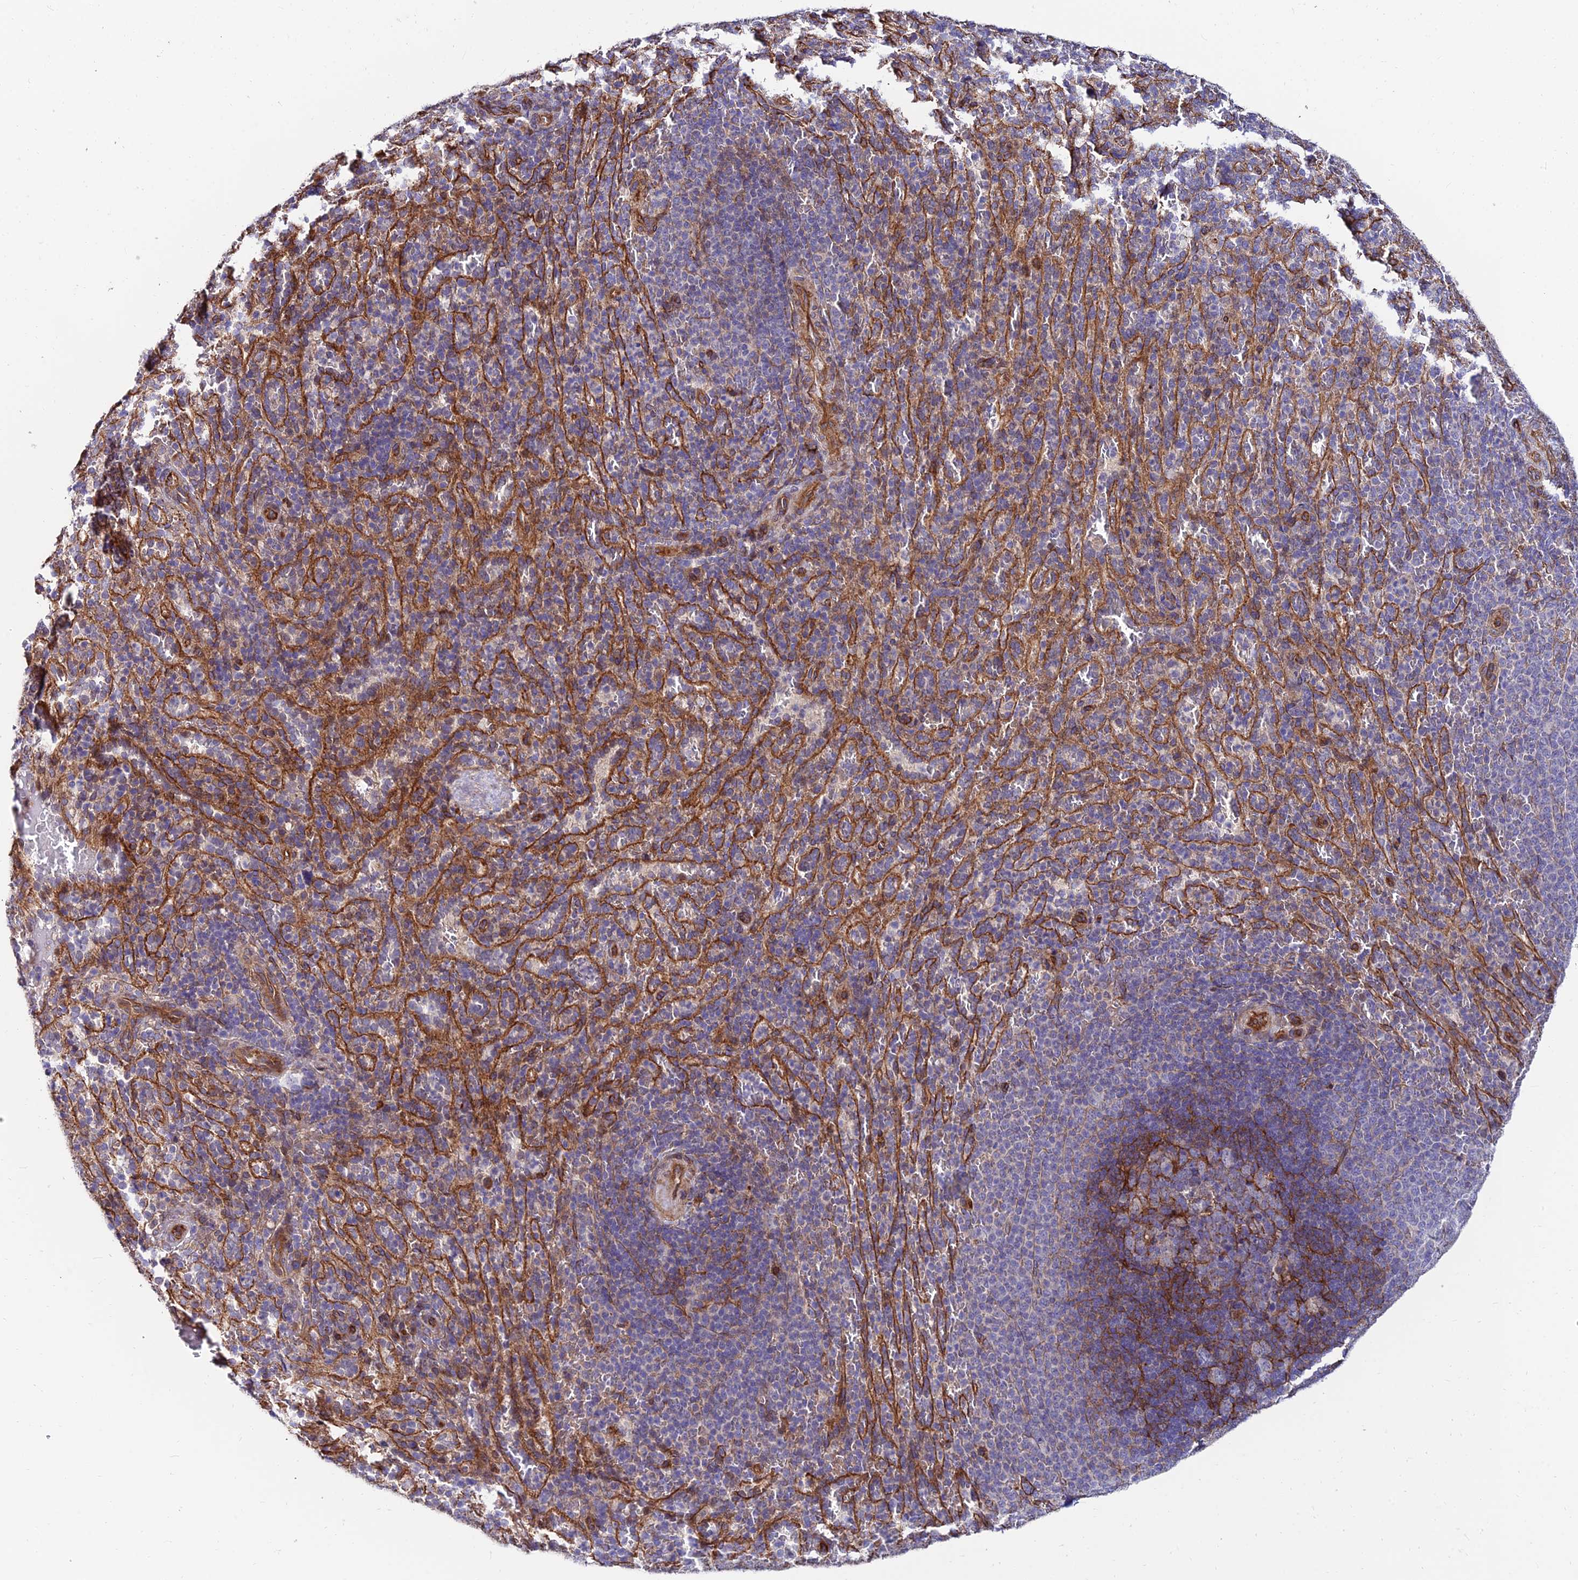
{"staining": {"intensity": "negative", "quantity": "none", "location": "none"}, "tissue": "spleen", "cell_type": "Cells in red pulp", "image_type": "normal", "snomed": [{"axis": "morphology", "description": "Normal tissue, NOS"}, {"axis": "topography", "description": "Spleen"}], "caption": "A high-resolution photomicrograph shows immunohistochemistry staining of normal spleen, which demonstrates no significant positivity in cells in red pulp. Nuclei are stained in blue.", "gene": "EXOC3L4", "patient": {"sex": "female", "age": 21}}